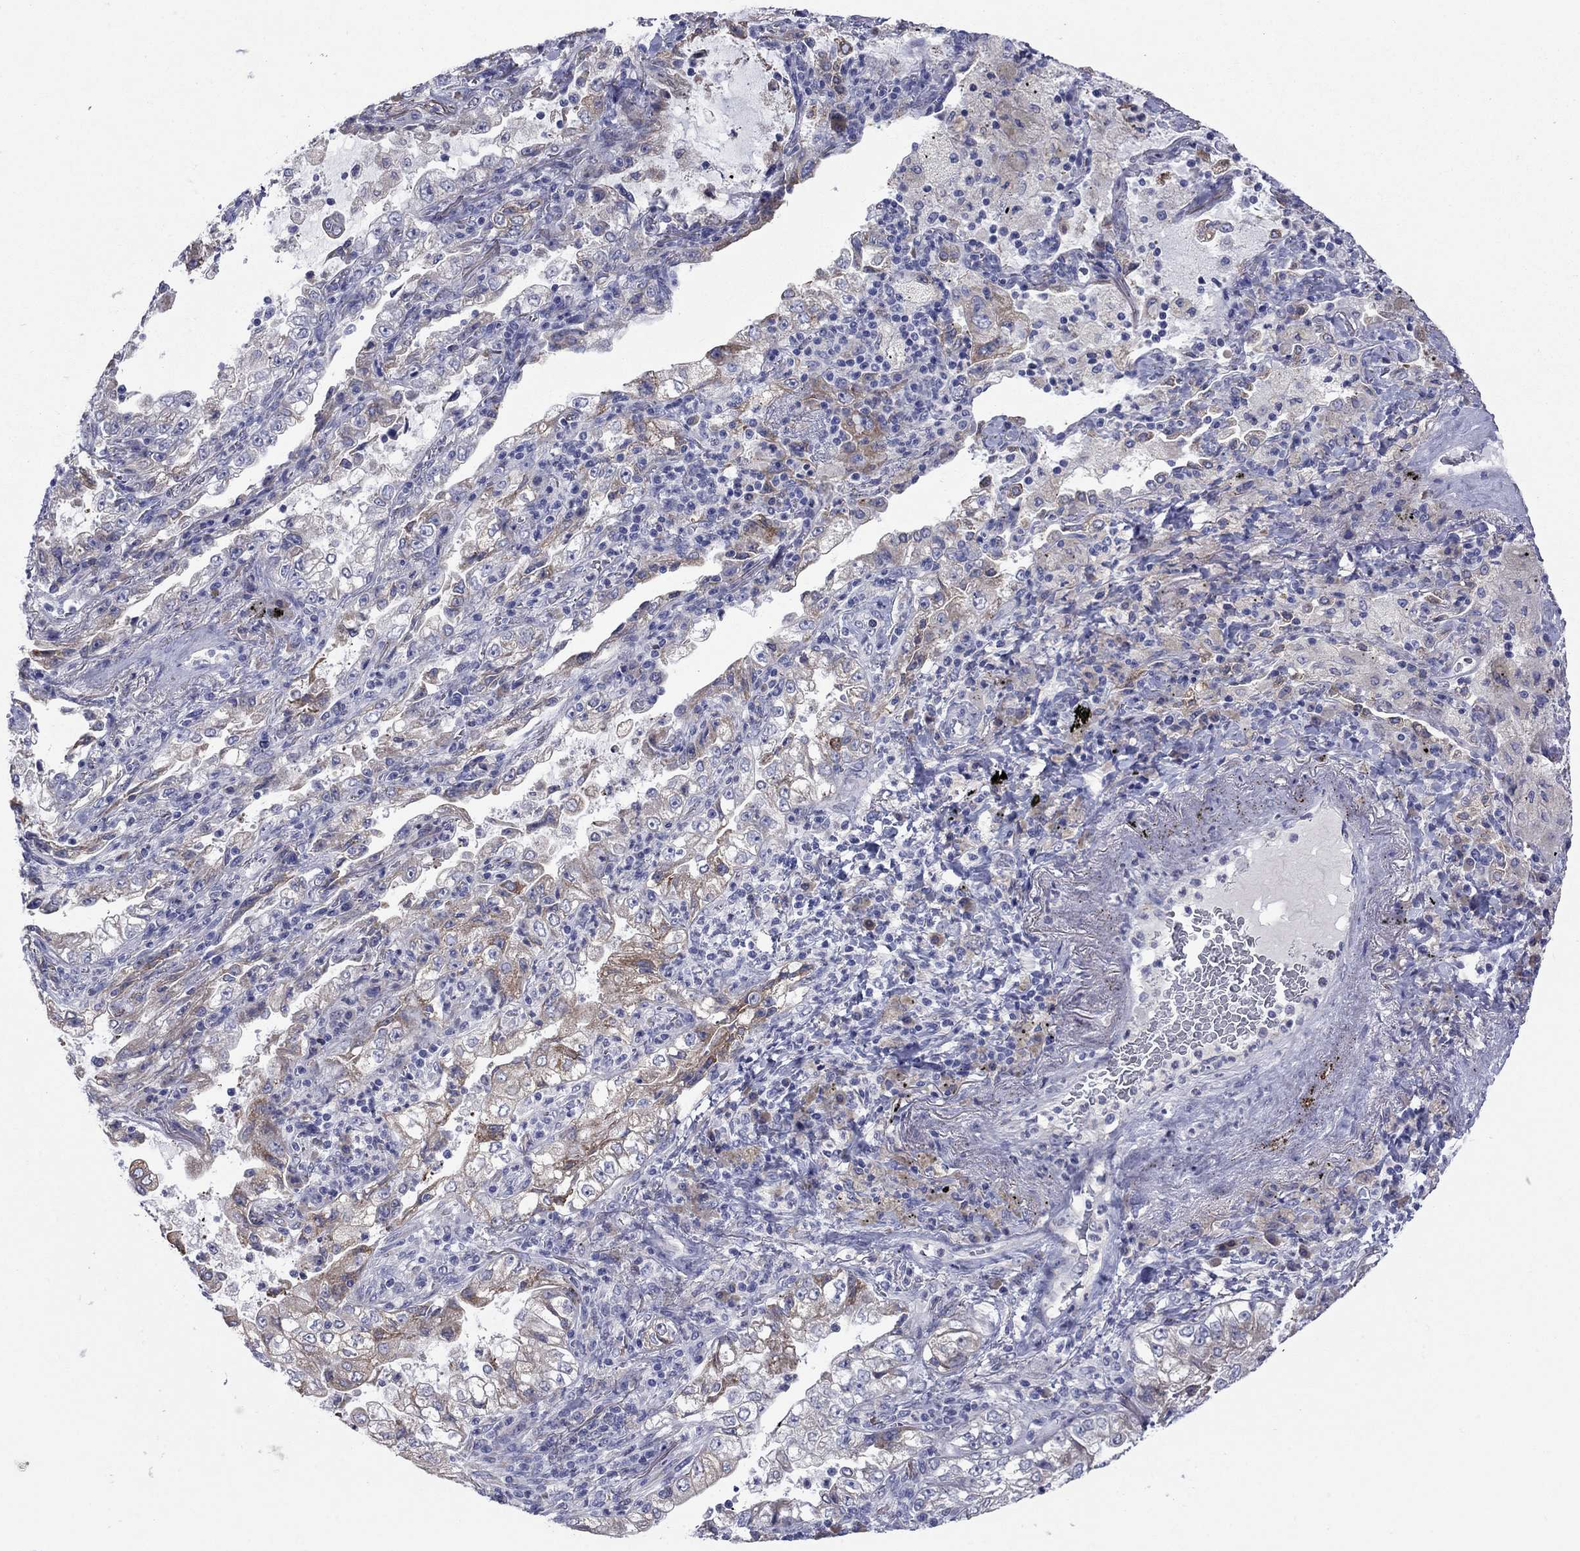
{"staining": {"intensity": "moderate", "quantity": "<25%", "location": "cytoplasmic/membranous"}, "tissue": "lung cancer", "cell_type": "Tumor cells", "image_type": "cancer", "snomed": [{"axis": "morphology", "description": "Adenocarcinoma, NOS"}, {"axis": "topography", "description": "Lung"}], "caption": "DAB immunohistochemical staining of adenocarcinoma (lung) demonstrates moderate cytoplasmic/membranous protein positivity in about <25% of tumor cells.", "gene": "TMPRSS11A", "patient": {"sex": "female", "age": 73}}